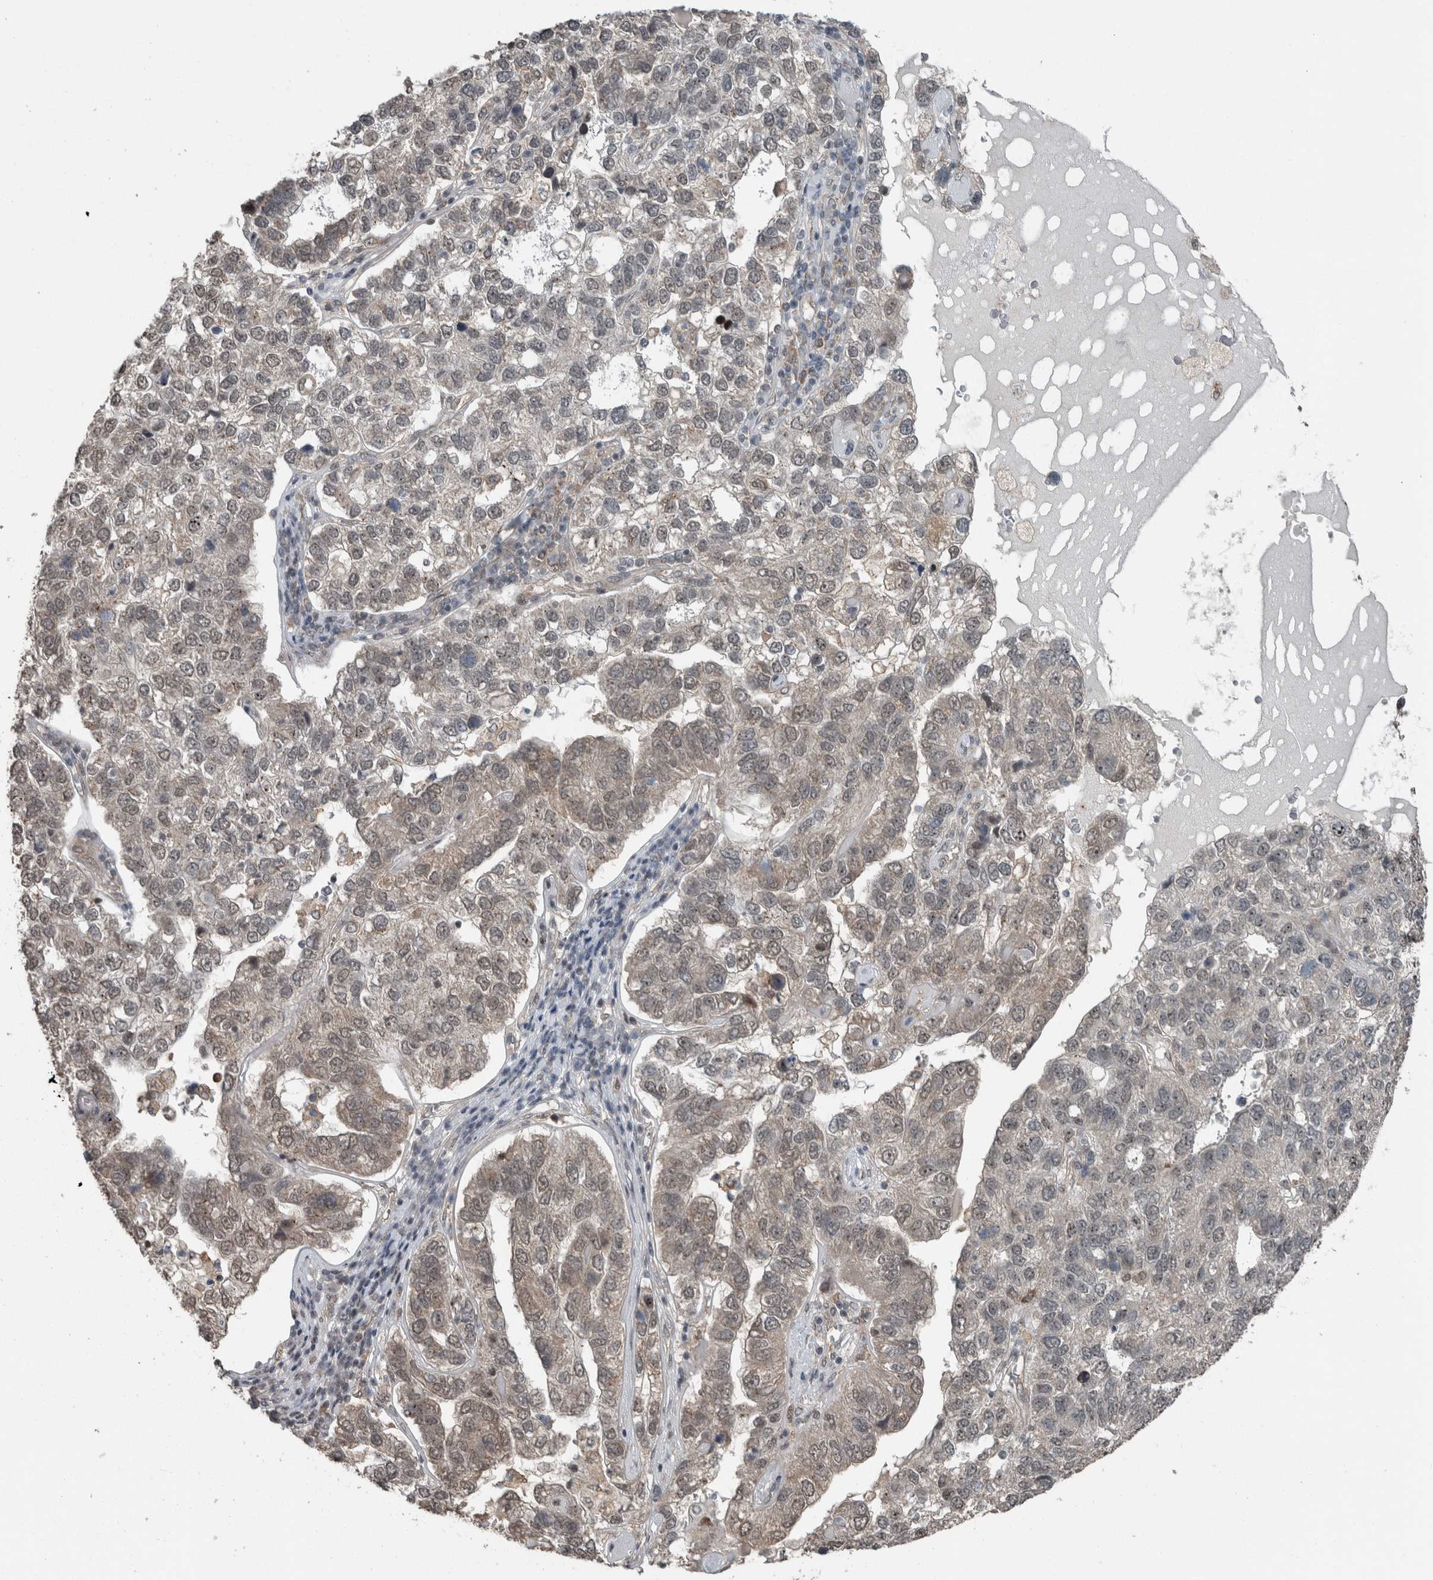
{"staining": {"intensity": "negative", "quantity": "none", "location": "none"}, "tissue": "pancreatic cancer", "cell_type": "Tumor cells", "image_type": "cancer", "snomed": [{"axis": "morphology", "description": "Adenocarcinoma, NOS"}, {"axis": "topography", "description": "Pancreas"}], "caption": "High power microscopy image of an immunohistochemistry micrograph of adenocarcinoma (pancreatic), revealing no significant expression in tumor cells.", "gene": "MYO1E", "patient": {"sex": "female", "age": 61}}